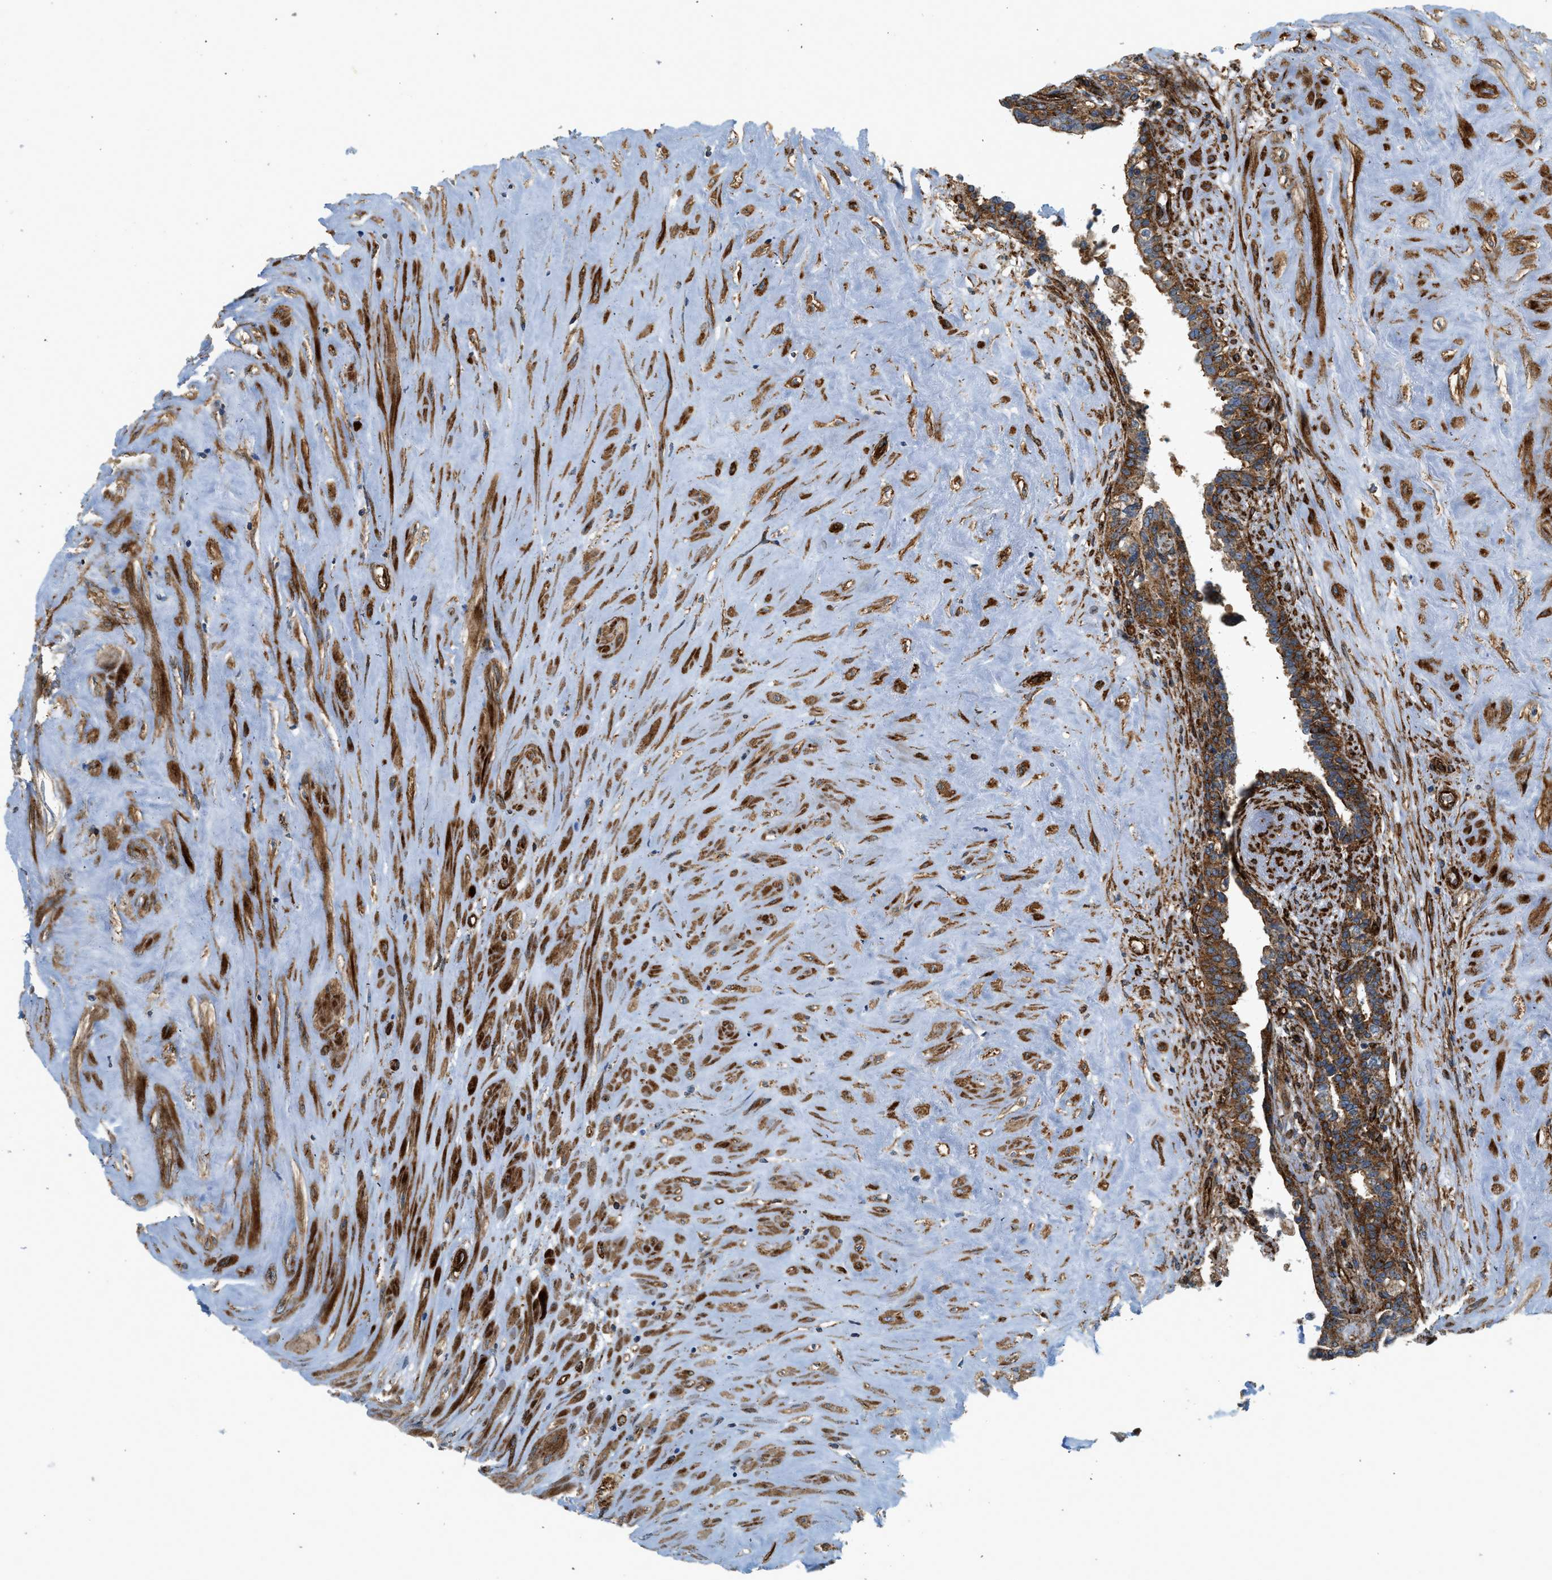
{"staining": {"intensity": "strong", "quantity": ">75%", "location": "cytoplasmic/membranous"}, "tissue": "seminal vesicle", "cell_type": "Glandular cells", "image_type": "normal", "snomed": [{"axis": "morphology", "description": "Normal tissue, NOS"}, {"axis": "topography", "description": "Seminal veicle"}], "caption": "Normal seminal vesicle exhibits strong cytoplasmic/membranous staining in approximately >75% of glandular cells.", "gene": "HIP1", "patient": {"sex": "male", "age": 63}}